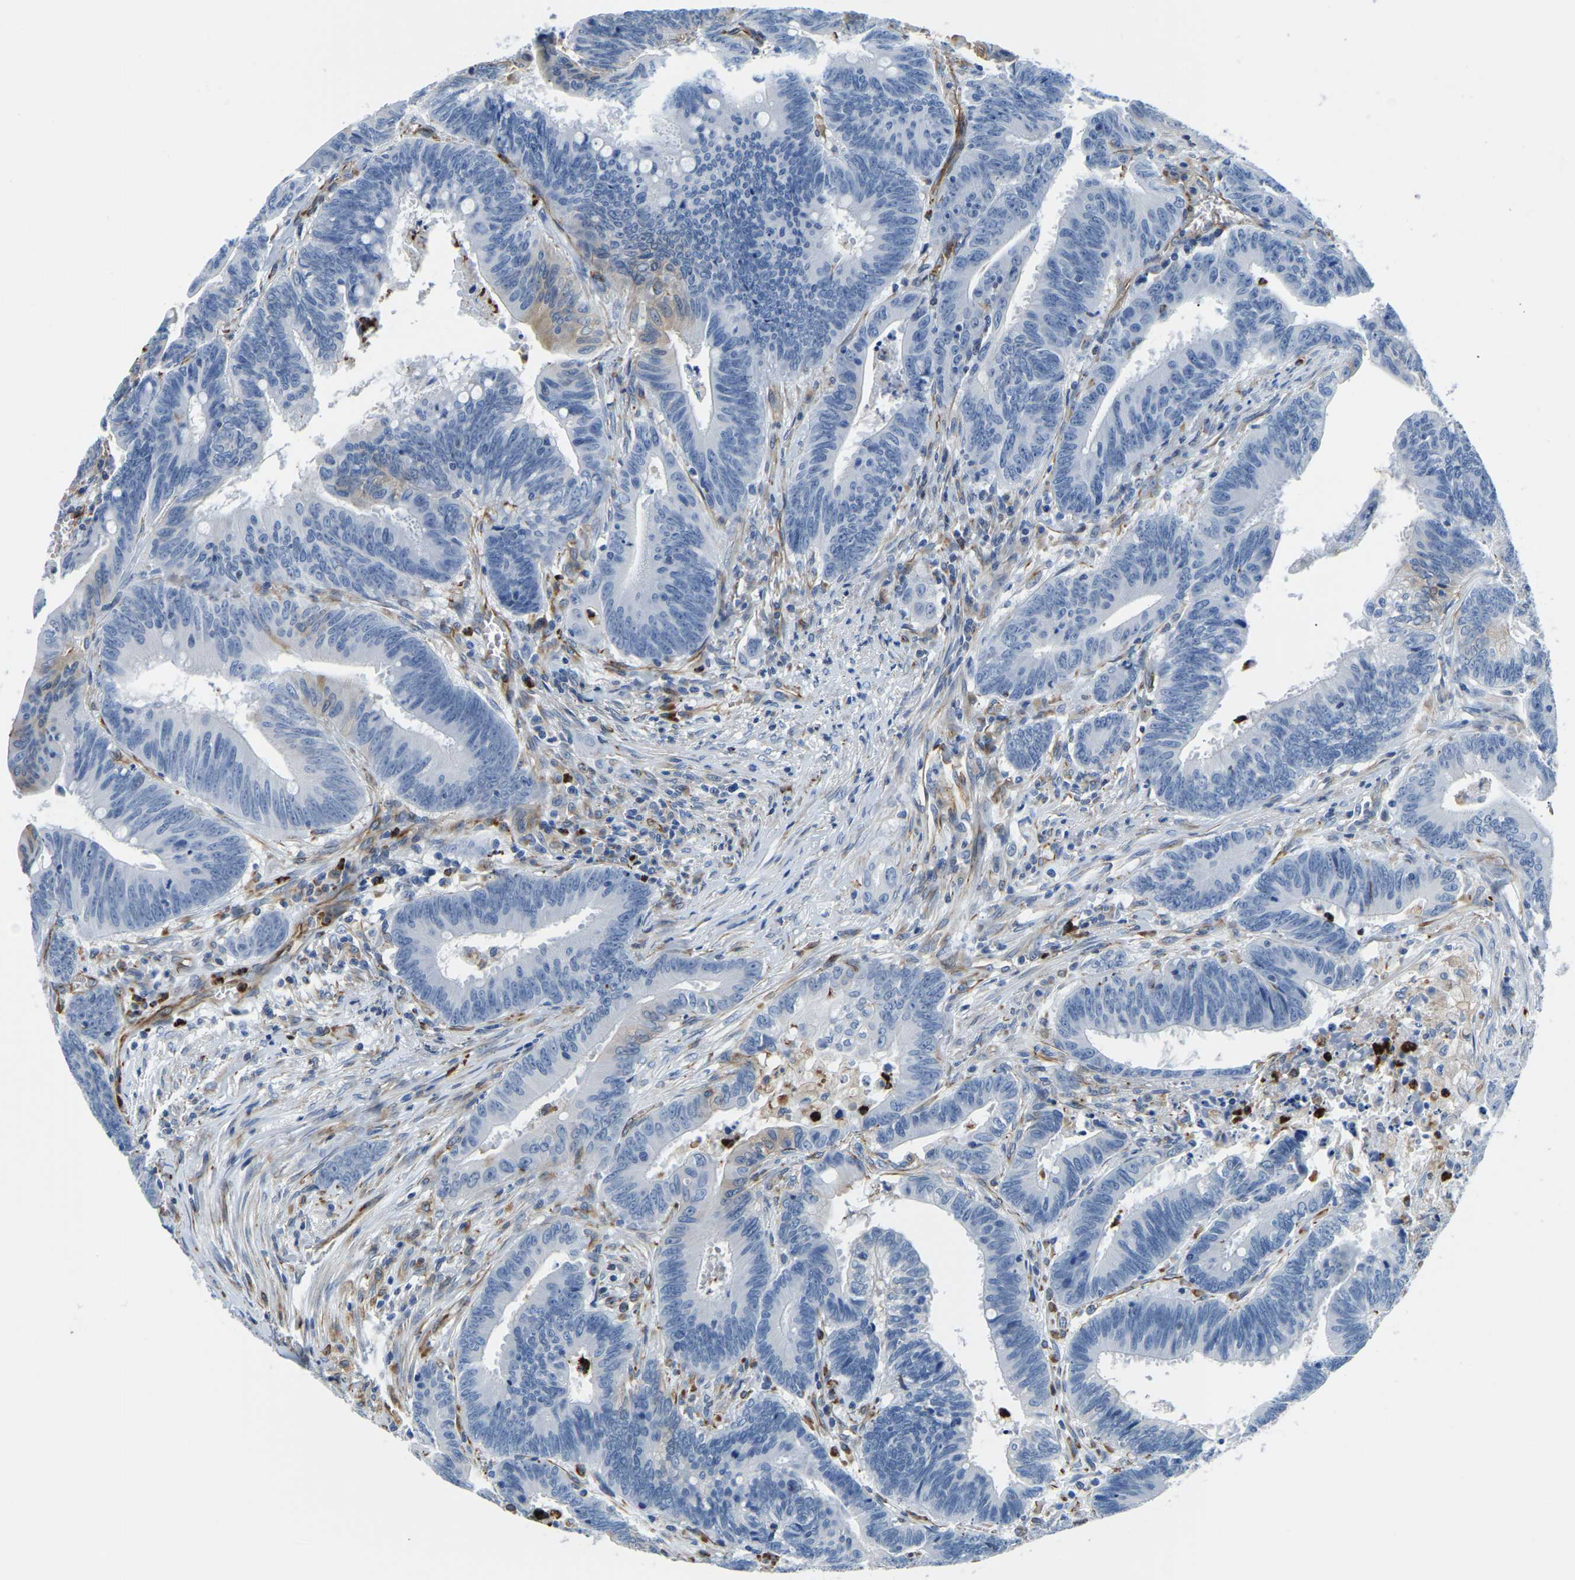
{"staining": {"intensity": "negative", "quantity": "none", "location": "none"}, "tissue": "colorectal cancer", "cell_type": "Tumor cells", "image_type": "cancer", "snomed": [{"axis": "morphology", "description": "Adenocarcinoma, NOS"}, {"axis": "topography", "description": "Colon"}], "caption": "Photomicrograph shows no protein positivity in tumor cells of colorectal adenocarcinoma tissue. (Brightfield microscopy of DAB immunohistochemistry (IHC) at high magnification).", "gene": "MS4A3", "patient": {"sex": "male", "age": 45}}